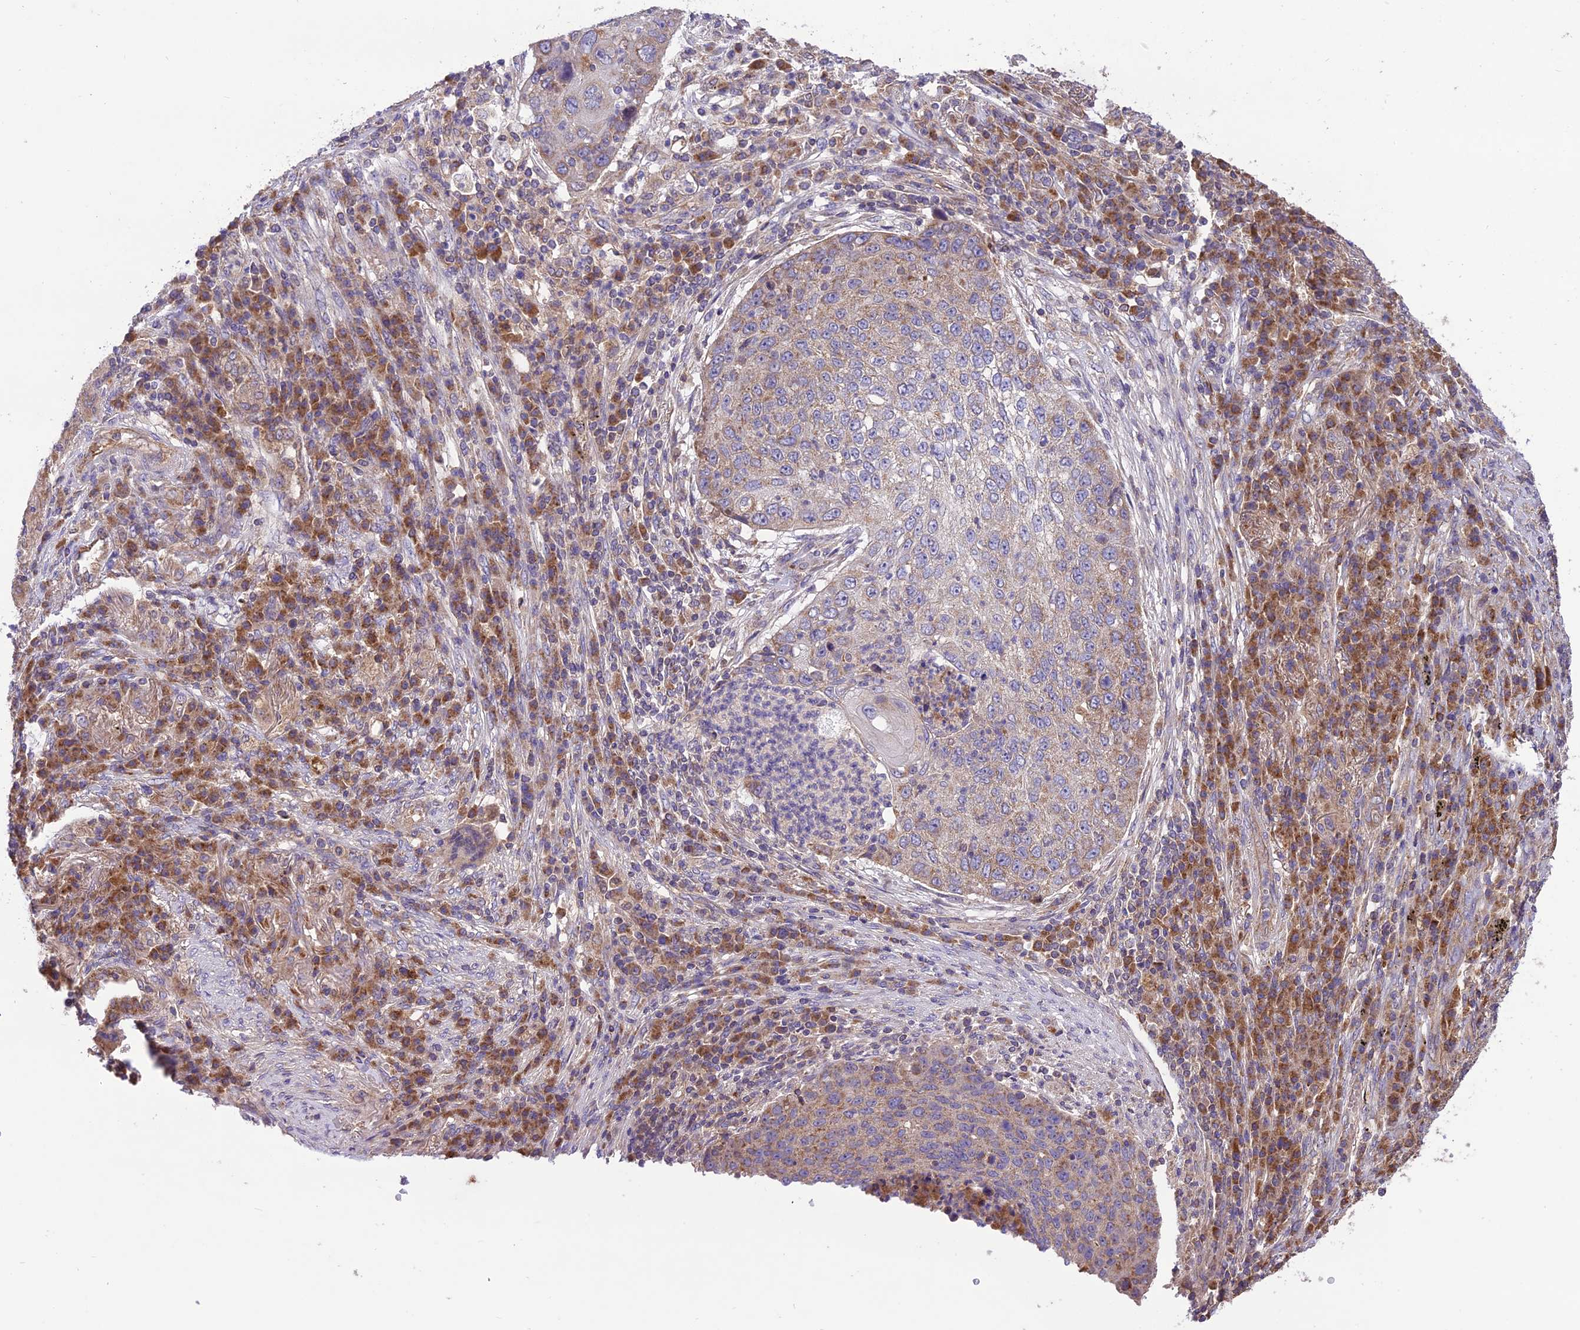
{"staining": {"intensity": "moderate", "quantity": "<25%", "location": "cytoplasmic/membranous"}, "tissue": "lung cancer", "cell_type": "Tumor cells", "image_type": "cancer", "snomed": [{"axis": "morphology", "description": "Squamous cell carcinoma, NOS"}, {"axis": "topography", "description": "Lung"}], "caption": "Immunohistochemical staining of lung squamous cell carcinoma demonstrates moderate cytoplasmic/membranous protein expression in about <25% of tumor cells.", "gene": "NDUFAF1", "patient": {"sex": "female", "age": 63}}